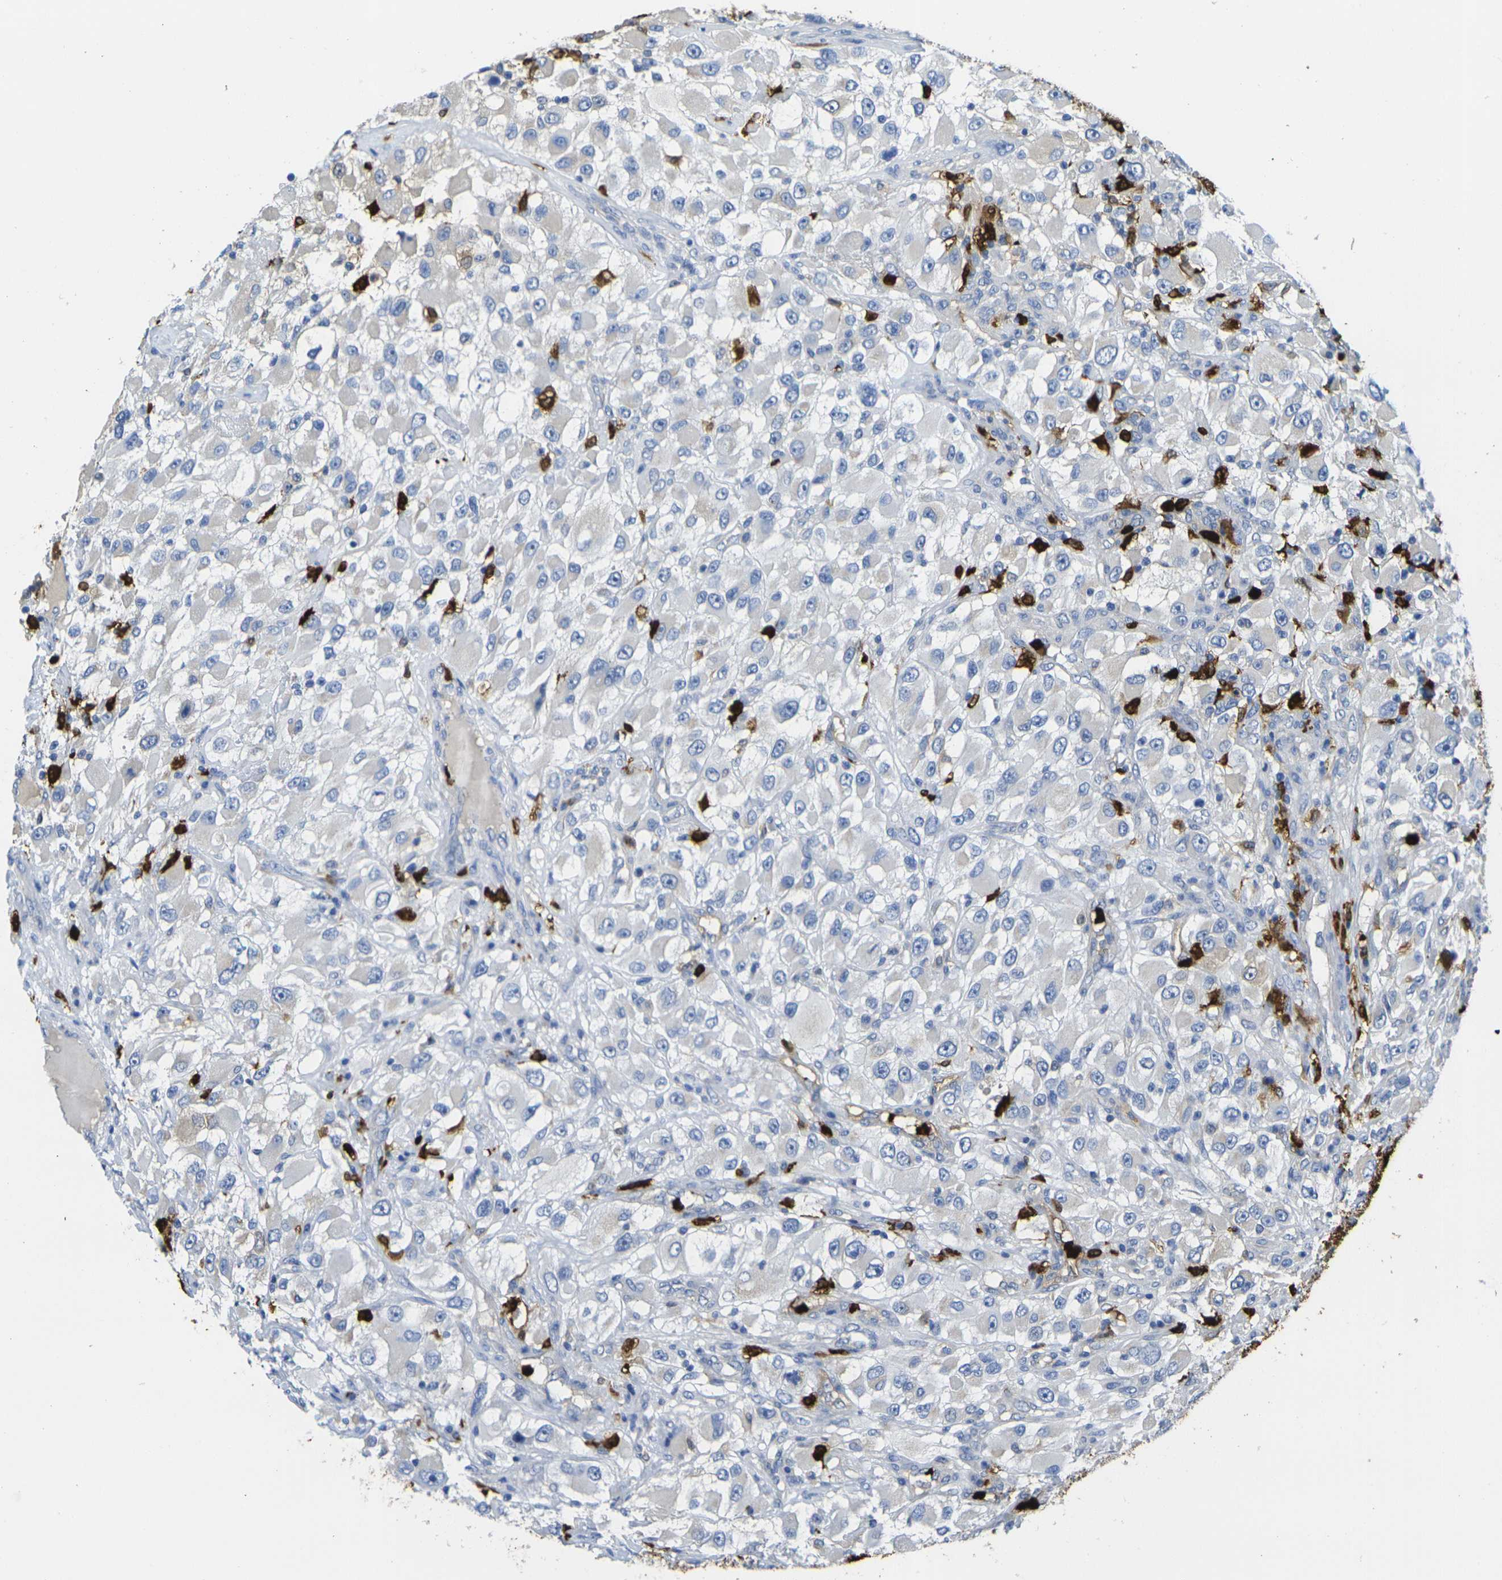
{"staining": {"intensity": "weak", "quantity": "<25%", "location": "cytoplasmic/membranous"}, "tissue": "renal cancer", "cell_type": "Tumor cells", "image_type": "cancer", "snomed": [{"axis": "morphology", "description": "Adenocarcinoma, NOS"}, {"axis": "topography", "description": "Kidney"}], "caption": "Renal adenocarcinoma stained for a protein using IHC demonstrates no positivity tumor cells.", "gene": "S100A9", "patient": {"sex": "female", "age": 52}}